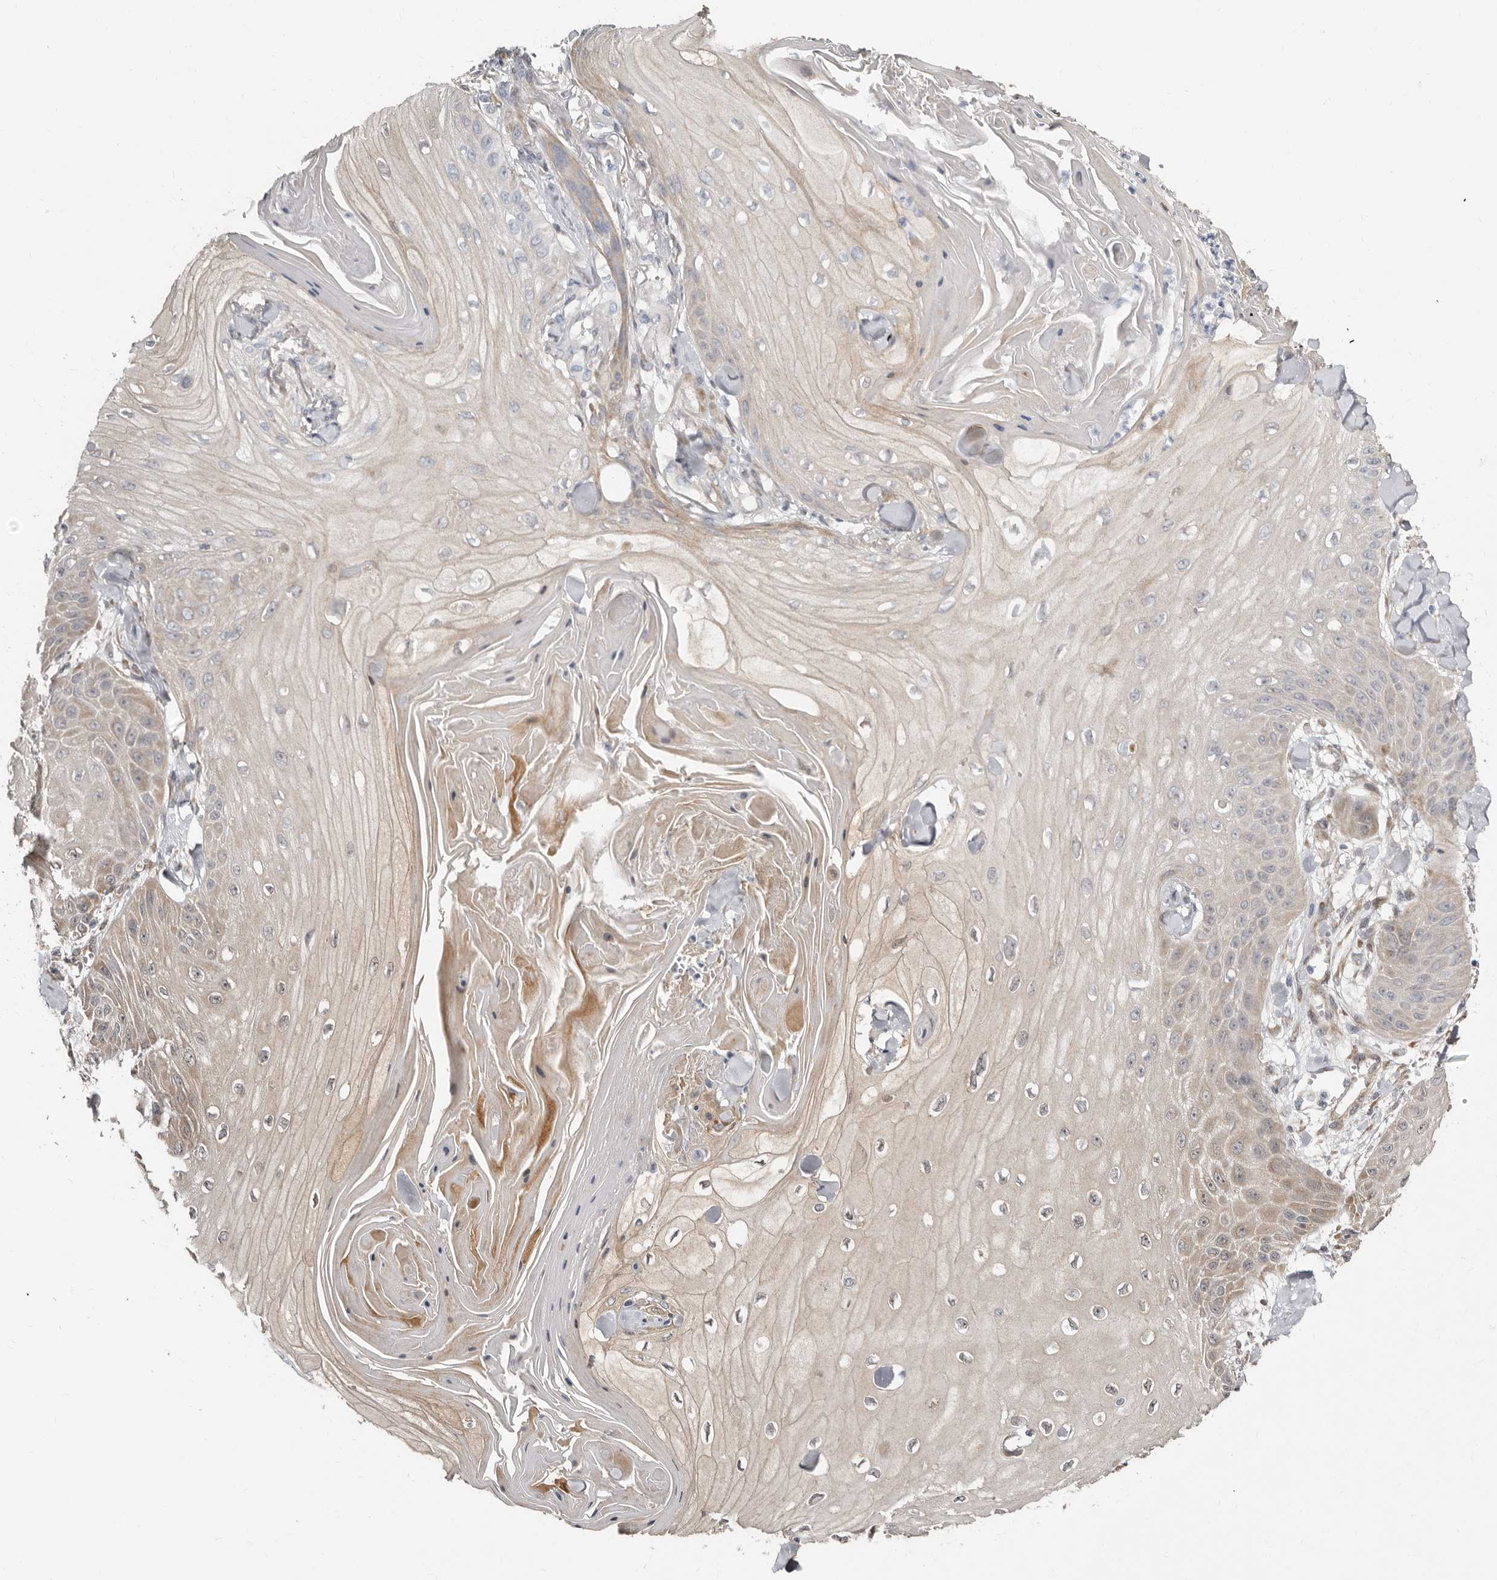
{"staining": {"intensity": "weak", "quantity": "<25%", "location": "cytoplasmic/membranous"}, "tissue": "skin cancer", "cell_type": "Tumor cells", "image_type": "cancer", "snomed": [{"axis": "morphology", "description": "Squamous cell carcinoma, NOS"}, {"axis": "topography", "description": "Skin"}], "caption": "High magnification brightfield microscopy of squamous cell carcinoma (skin) stained with DAB (brown) and counterstained with hematoxylin (blue): tumor cells show no significant staining. (IHC, brightfield microscopy, high magnification).", "gene": "SBDS", "patient": {"sex": "male", "age": 74}}